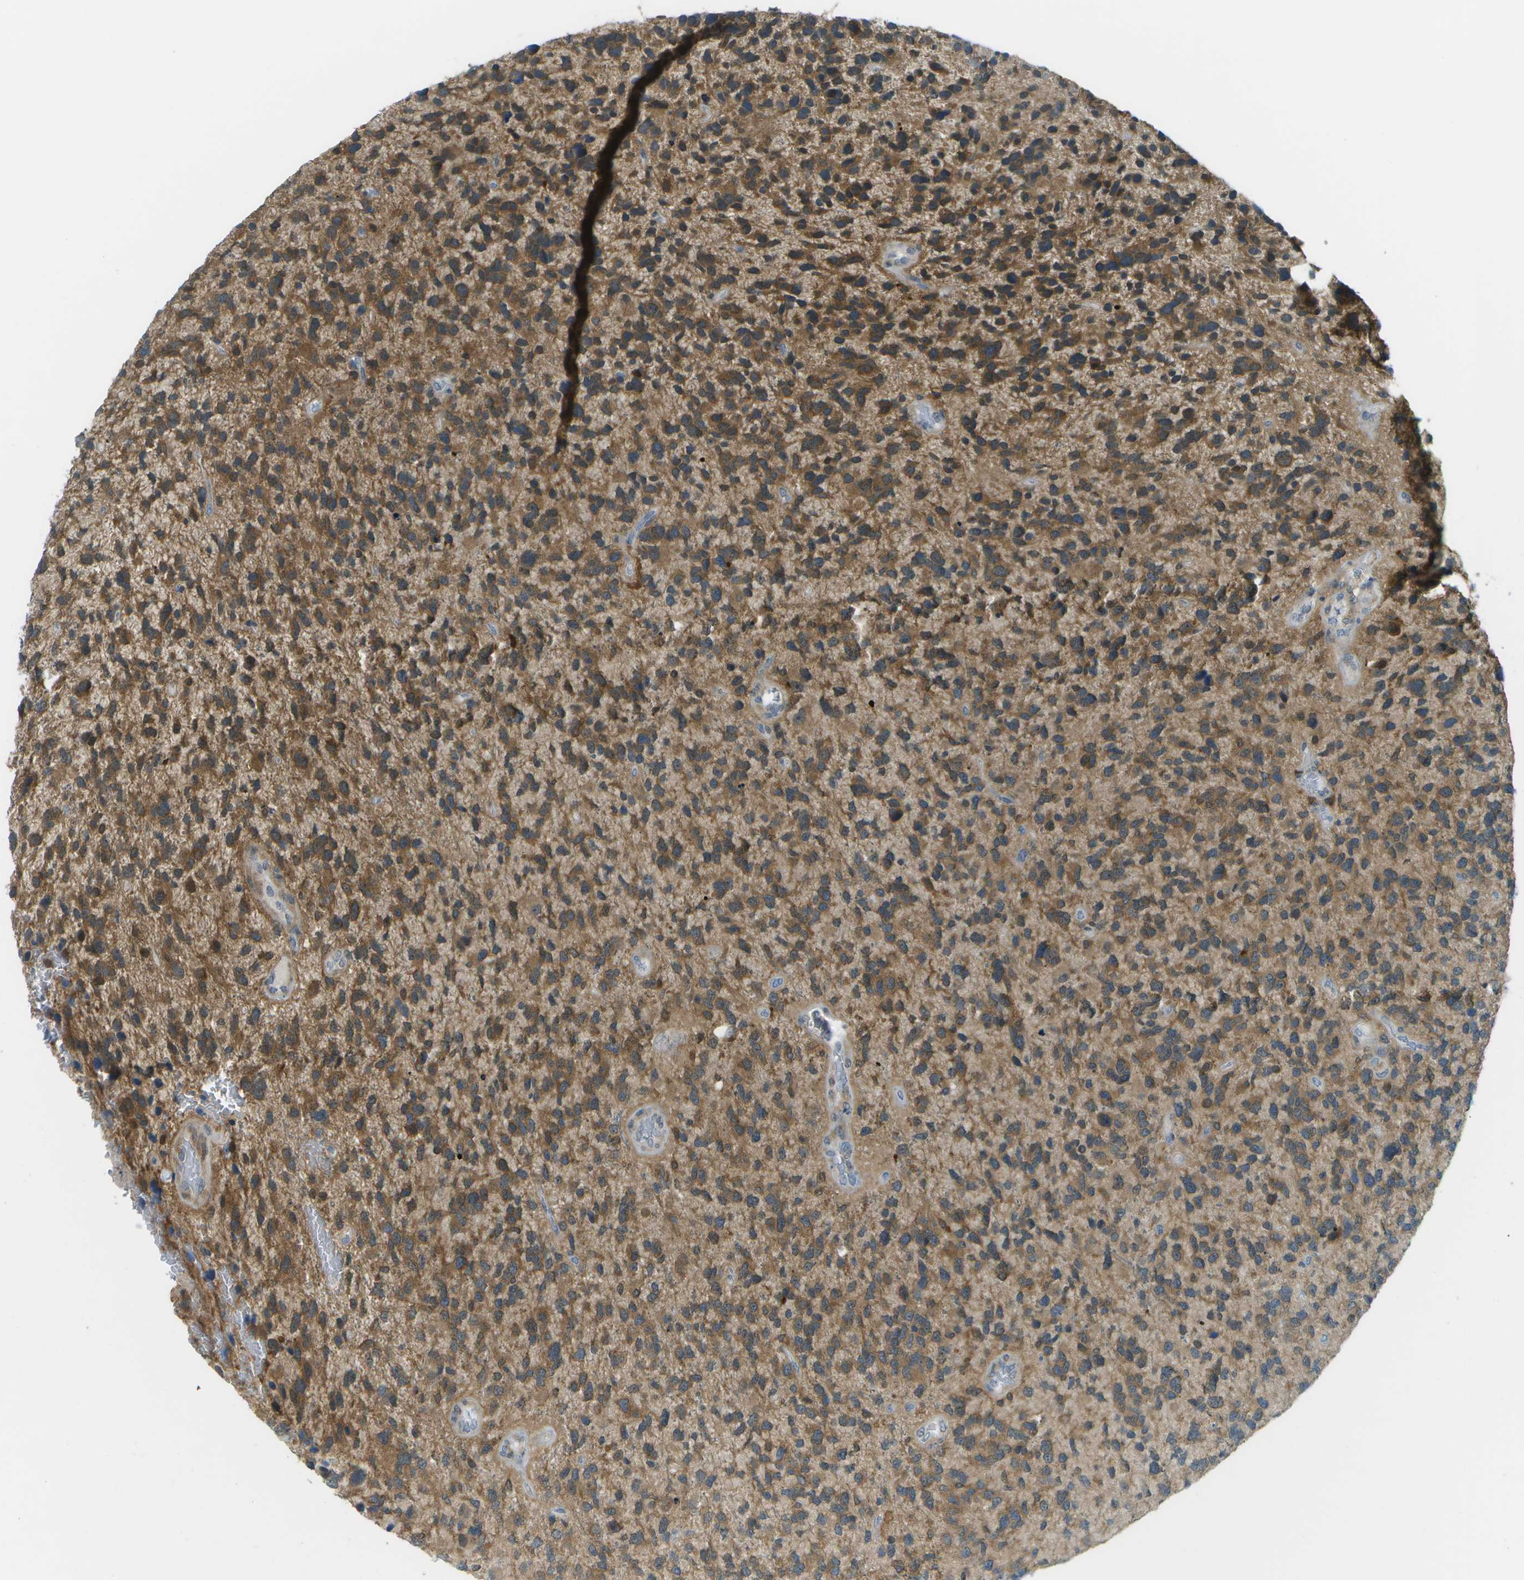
{"staining": {"intensity": "moderate", "quantity": ">75%", "location": "cytoplasmic/membranous"}, "tissue": "glioma", "cell_type": "Tumor cells", "image_type": "cancer", "snomed": [{"axis": "morphology", "description": "Glioma, malignant, High grade"}, {"axis": "topography", "description": "Brain"}], "caption": "The immunohistochemical stain labels moderate cytoplasmic/membranous positivity in tumor cells of malignant glioma (high-grade) tissue.", "gene": "CDH23", "patient": {"sex": "female", "age": 58}}